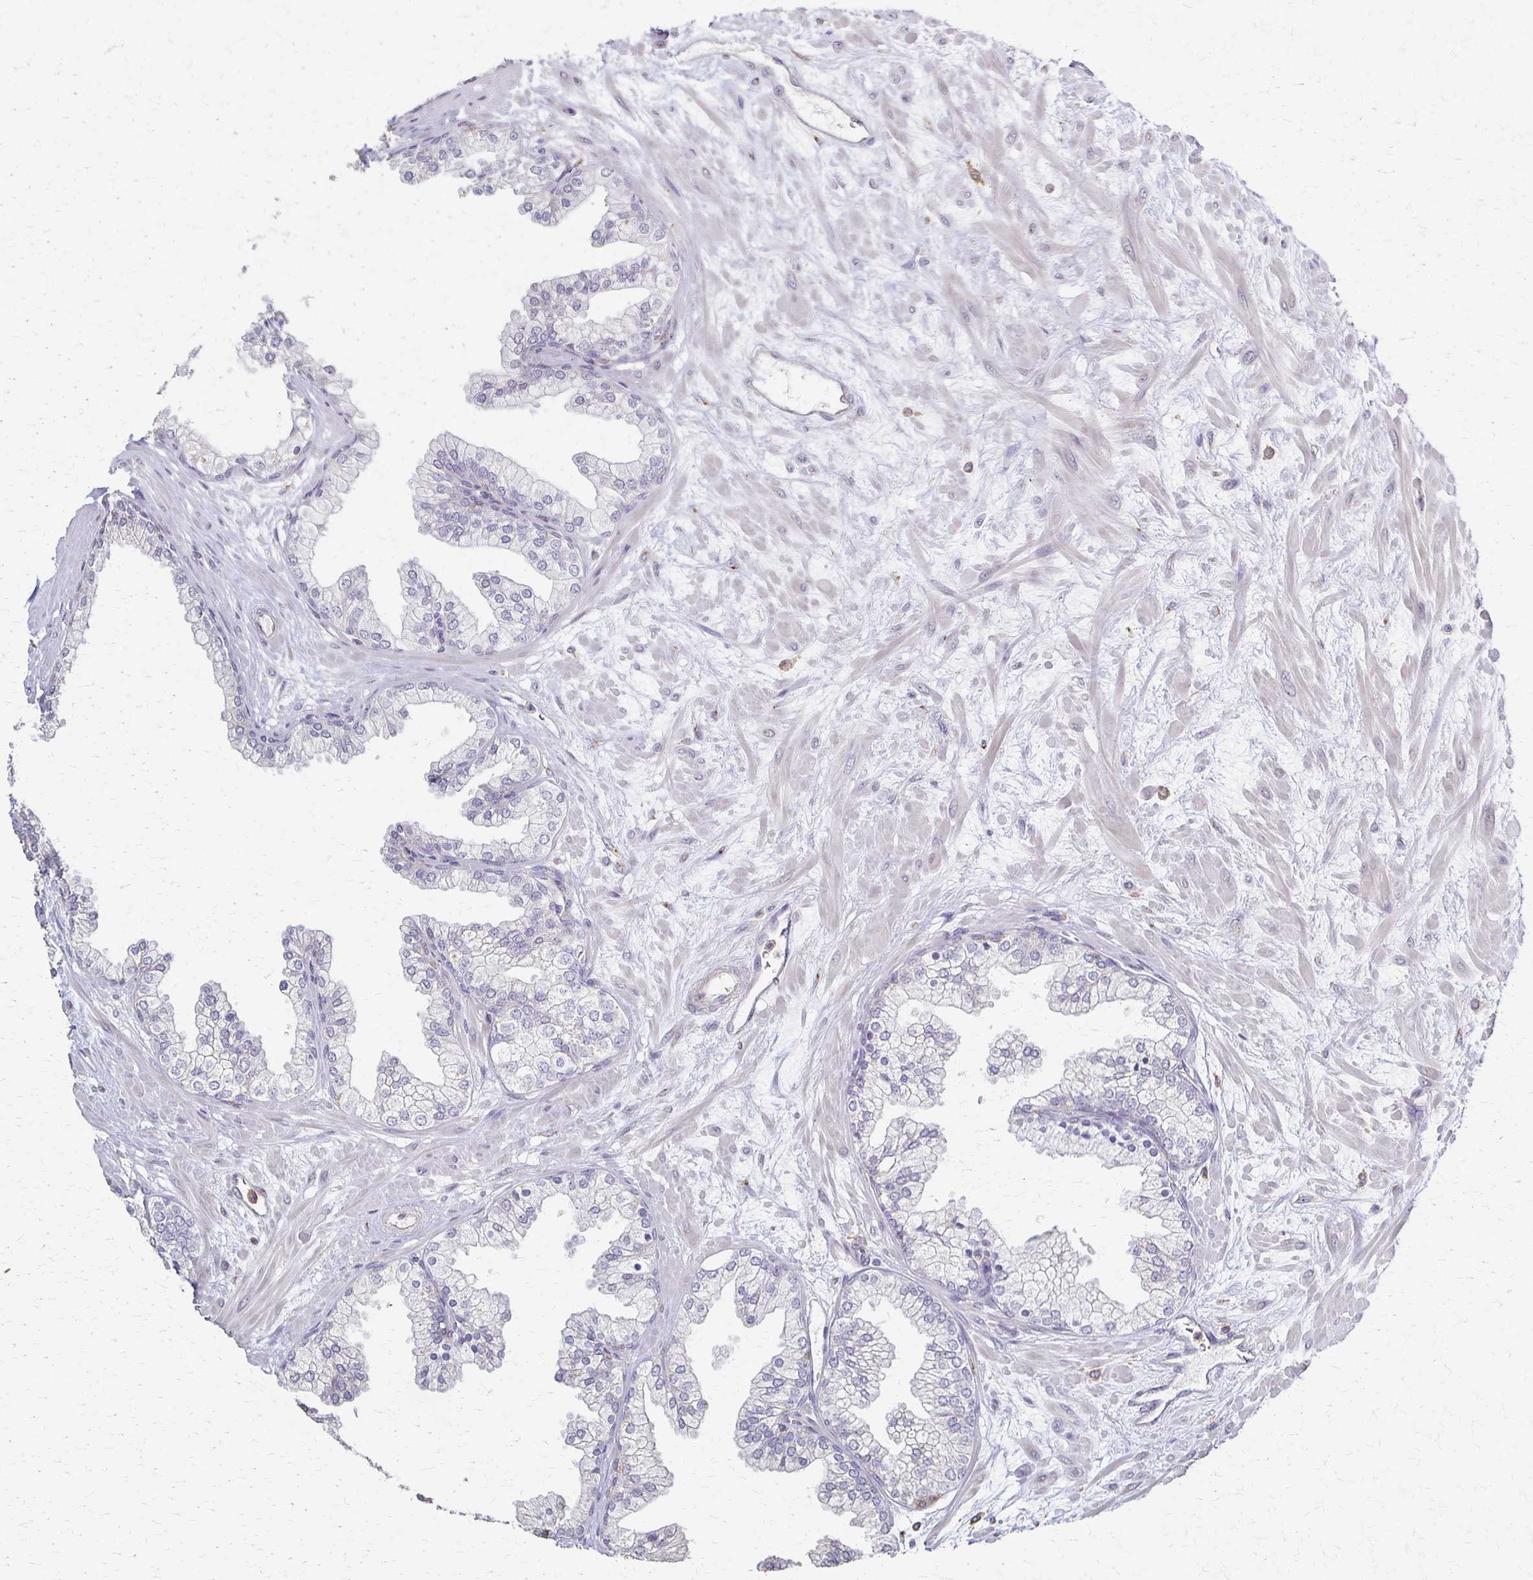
{"staining": {"intensity": "negative", "quantity": "none", "location": "none"}, "tissue": "prostate", "cell_type": "Glandular cells", "image_type": "normal", "snomed": [{"axis": "morphology", "description": "Normal tissue, NOS"}, {"axis": "topography", "description": "Prostate"}, {"axis": "topography", "description": "Peripheral nerve tissue"}], "caption": "This is an immunohistochemistry image of unremarkable prostate. There is no staining in glandular cells.", "gene": "C1QTNF7", "patient": {"sex": "male", "age": 61}}